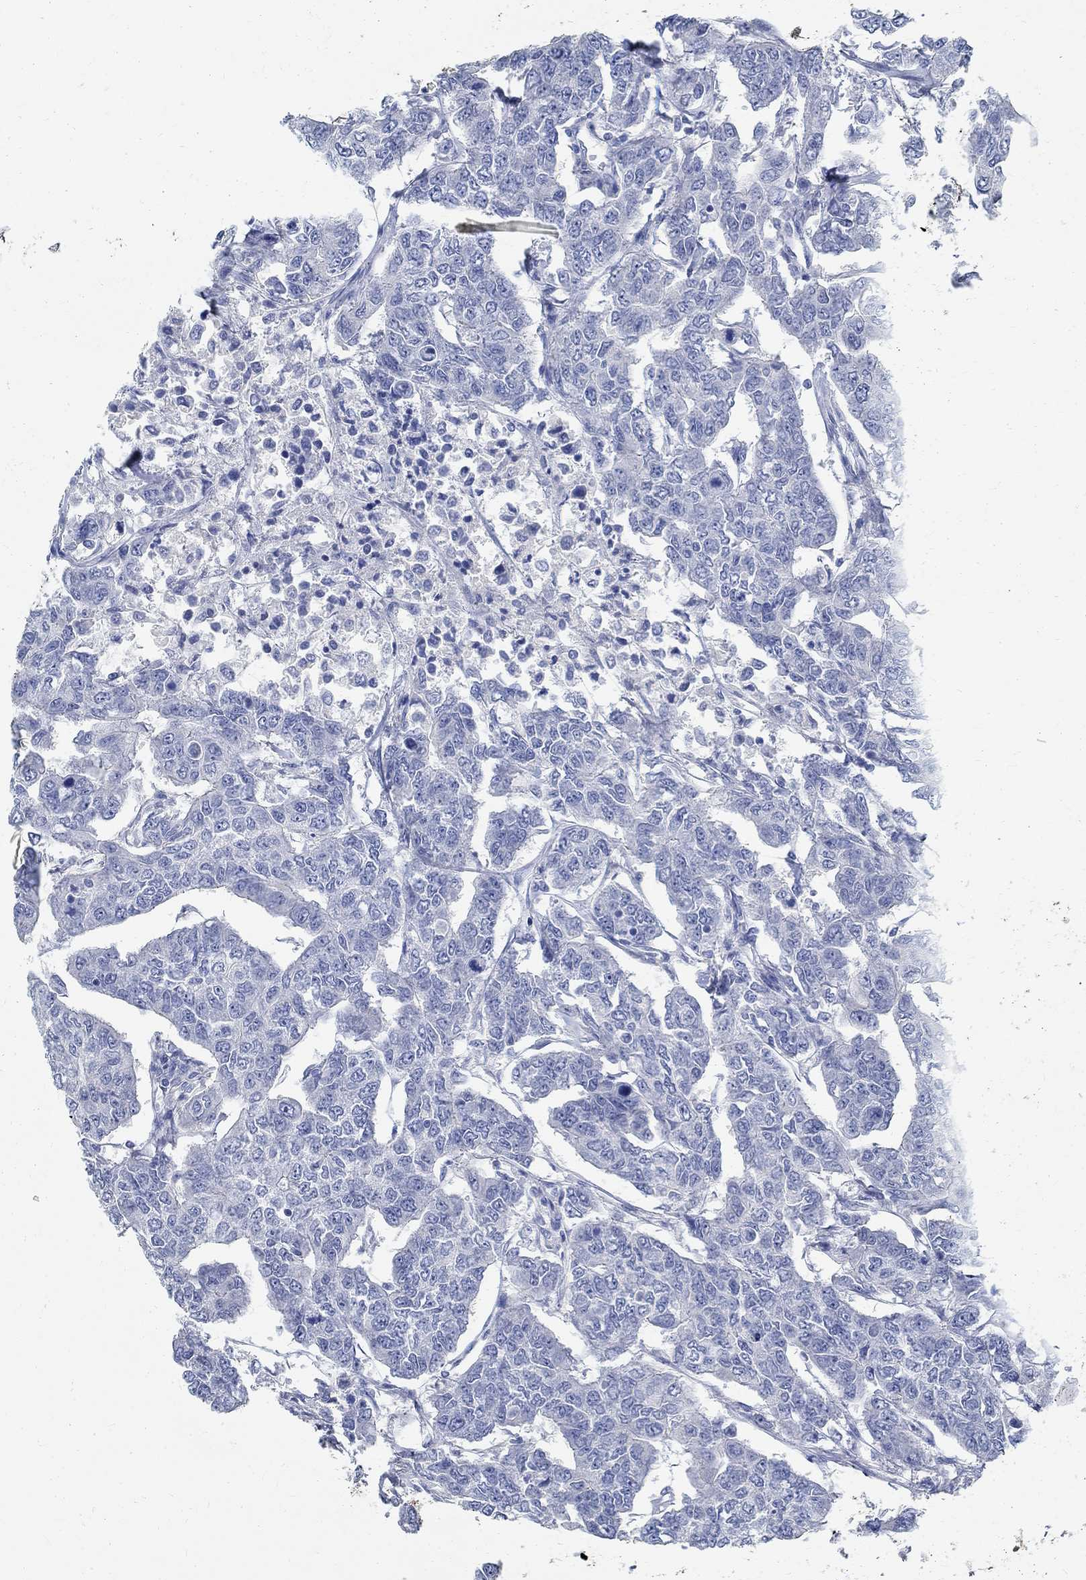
{"staining": {"intensity": "negative", "quantity": "none", "location": "none"}, "tissue": "breast cancer", "cell_type": "Tumor cells", "image_type": "cancer", "snomed": [{"axis": "morphology", "description": "Duct carcinoma"}, {"axis": "topography", "description": "Breast"}], "caption": "Photomicrograph shows no protein expression in tumor cells of breast cancer tissue. (DAB immunohistochemistry with hematoxylin counter stain).", "gene": "PRX", "patient": {"sex": "female", "age": 88}}